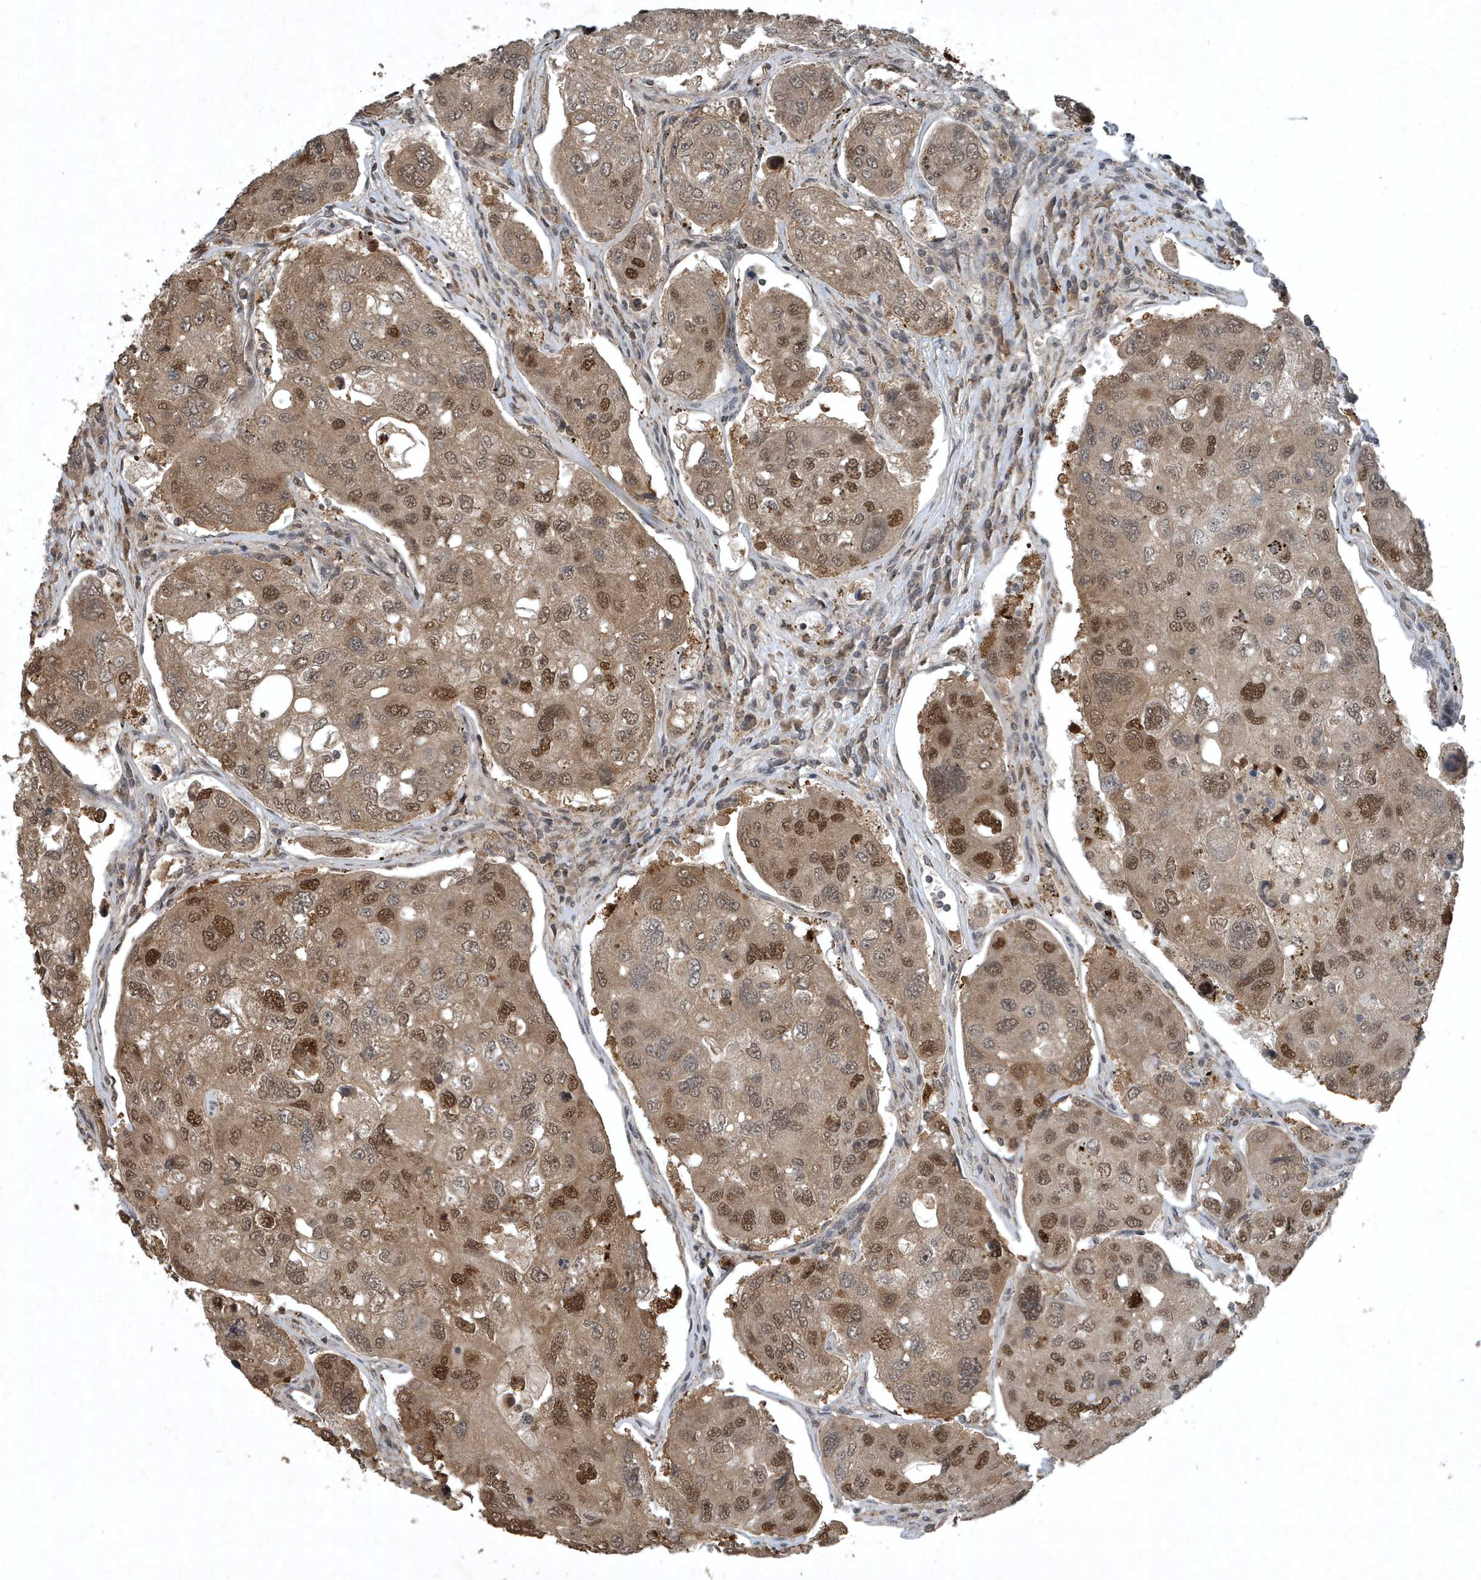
{"staining": {"intensity": "moderate", "quantity": ">75%", "location": "cytoplasmic/membranous,nuclear"}, "tissue": "urothelial cancer", "cell_type": "Tumor cells", "image_type": "cancer", "snomed": [{"axis": "morphology", "description": "Urothelial carcinoma, High grade"}, {"axis": "topography", "description": "Lymph node"}, {"axis": "topography", "description": "Urinary bladder"}], "caption": "Immunohistochemical staining of urothelial cancer displays medium levels of moderate cytoplasmic/membranous and nuclear staining in approximately >75% of tumor cells.", "gene": "HSPA1A", "patient": {"sex": "male", "age": 51}}